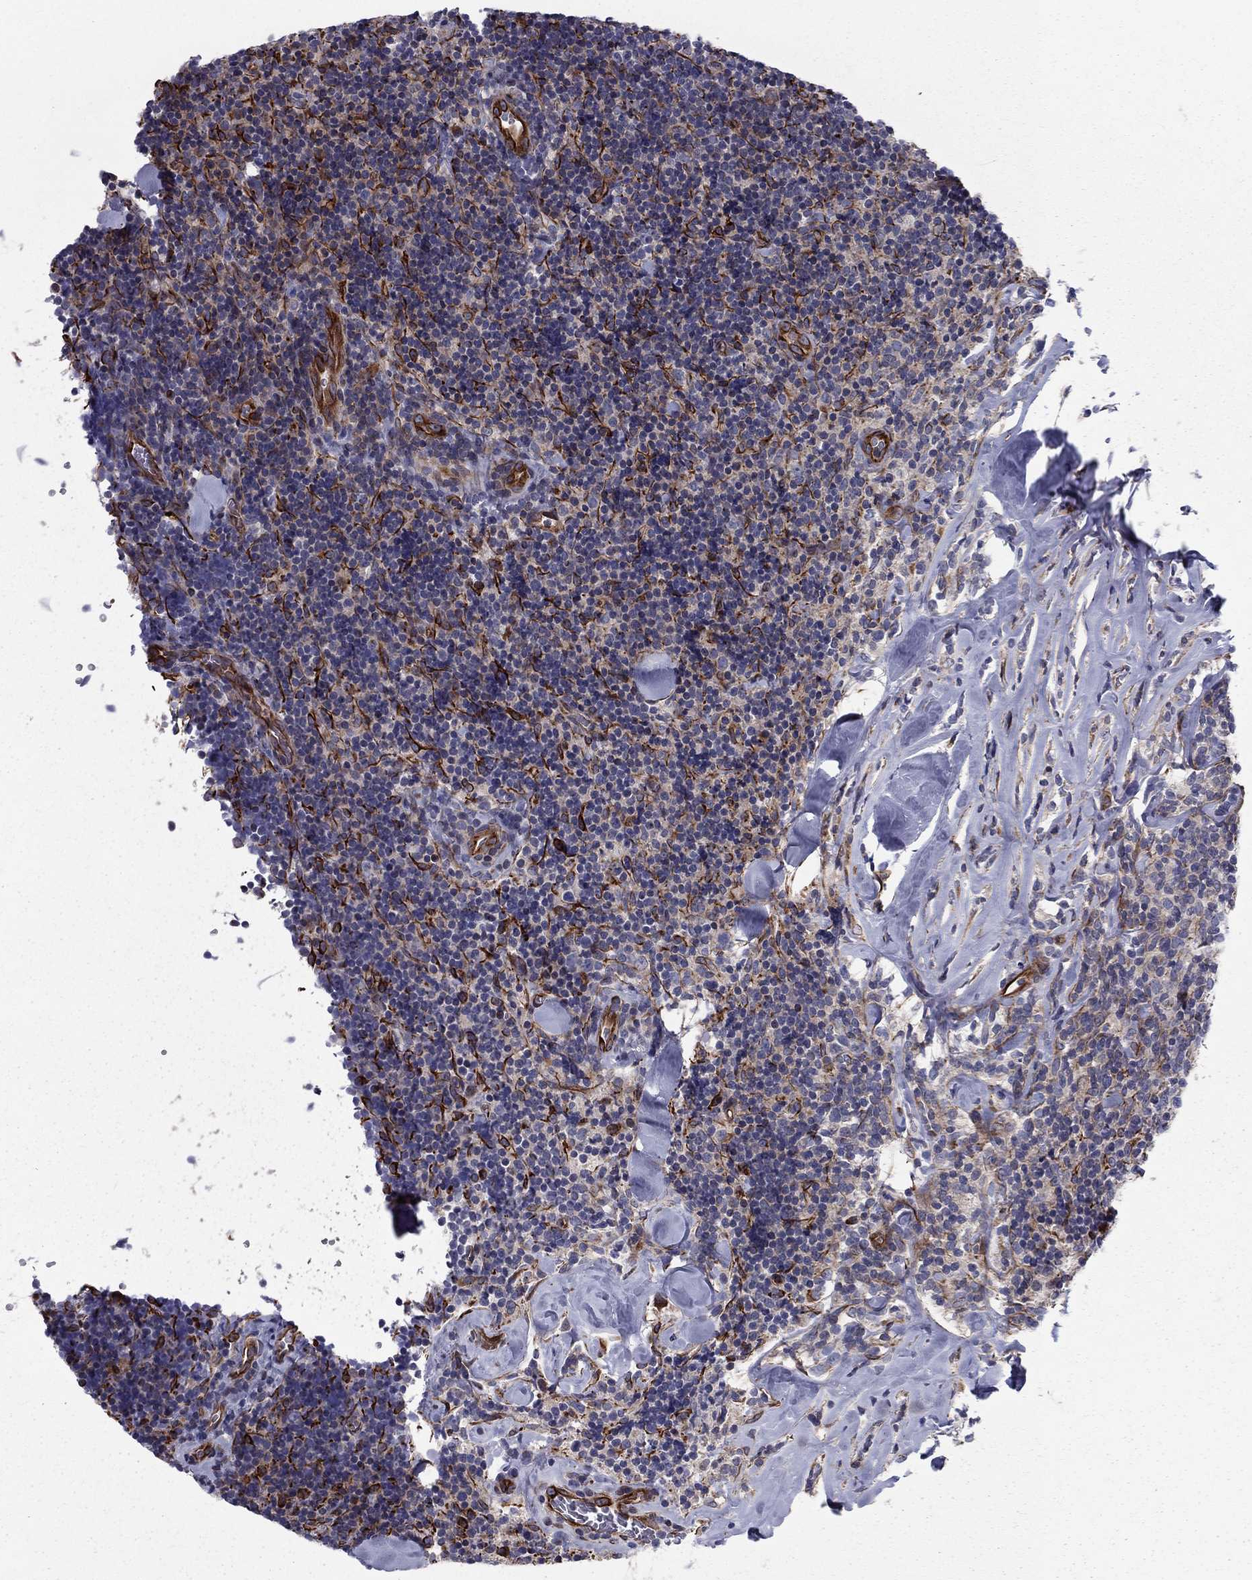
{"staining": {"intensity": "negative", "quantity": "none", "location": "none"}, "tissue": "lymphoma", "cell_type": "Tumor cells", "image_type": "cancer", "snomed": [{"axis": "morphology", "description": "Malignant lymphoma, non-Hodgkin's type, Low grade"}, {"axis": "topography", "description": "Lymph node"}], "caption": "Immunohistochemistry (IHC) of low-grade malignant lymphoma, non-Hodgkin's type displays no positivity in tumor cells. The staining was performed using DAB to visualize the protein expression in brown, while the nuclei were stained in blue with hematoxylin (Magnification: 20x).", "gene": "CLSTN1", "patient": {"sex": "female", "age": 56}}